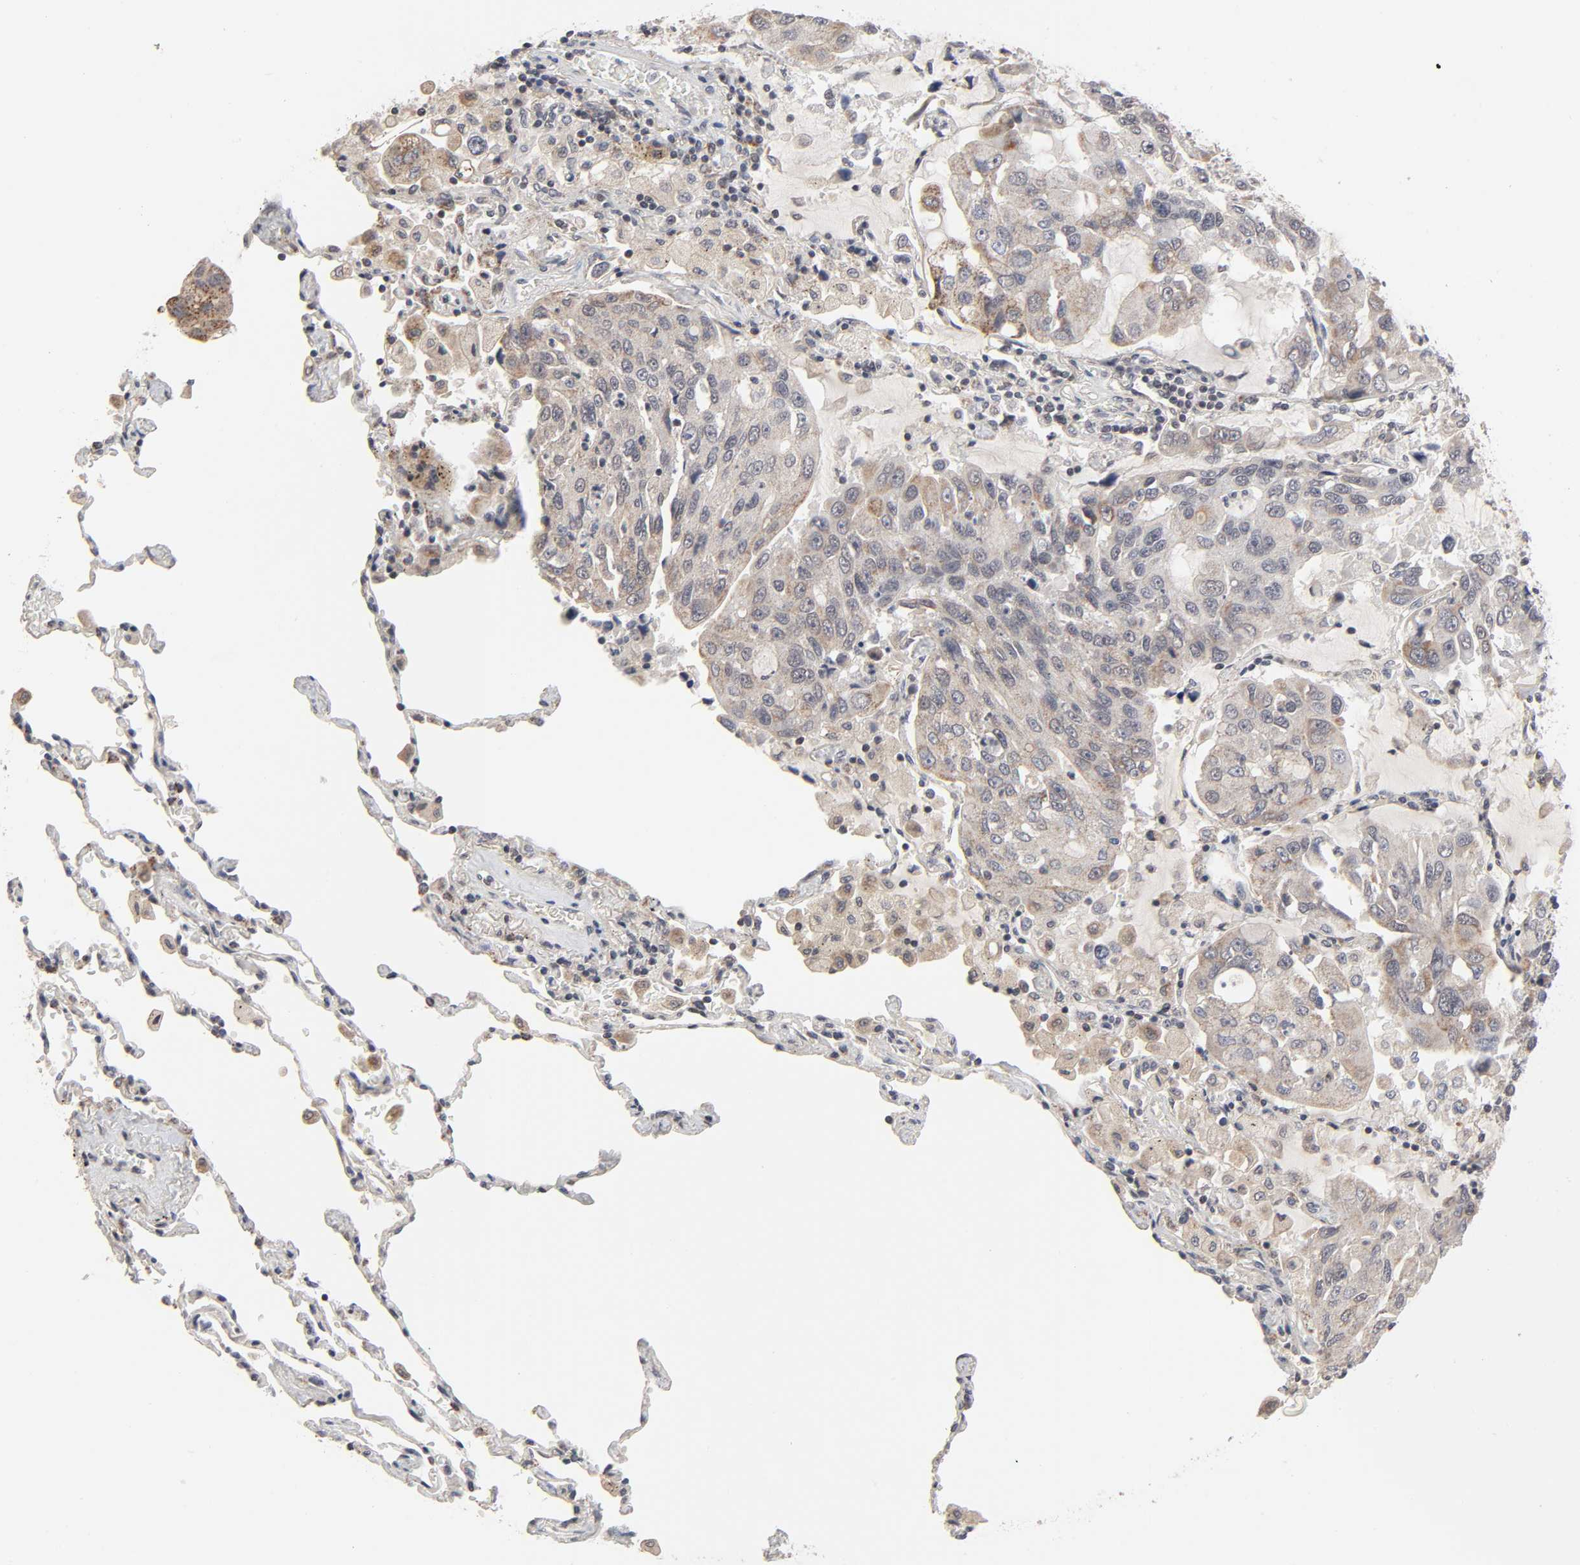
{"staining": {"intensity": "moderate", "quantity": "25%-75%", "location": "cytoplasmic/membranous"}, "tissue": "lung cancer", "cell_type": "Tumor cells", "image_type": "cancer", "snomed": [{"axis": "morphology", "description": "Adenocarcinoma, NOS"}, {"axis": "topography", "description": "Lung"}], "caption": "Protein staining by immunohistochemistry reveals moderate cytoplasmic/membranous expression in about 25%-75% of tumor cells in lung cancer.", "gene": "AUH", "patient": {"sex": "male", "age": 64}}